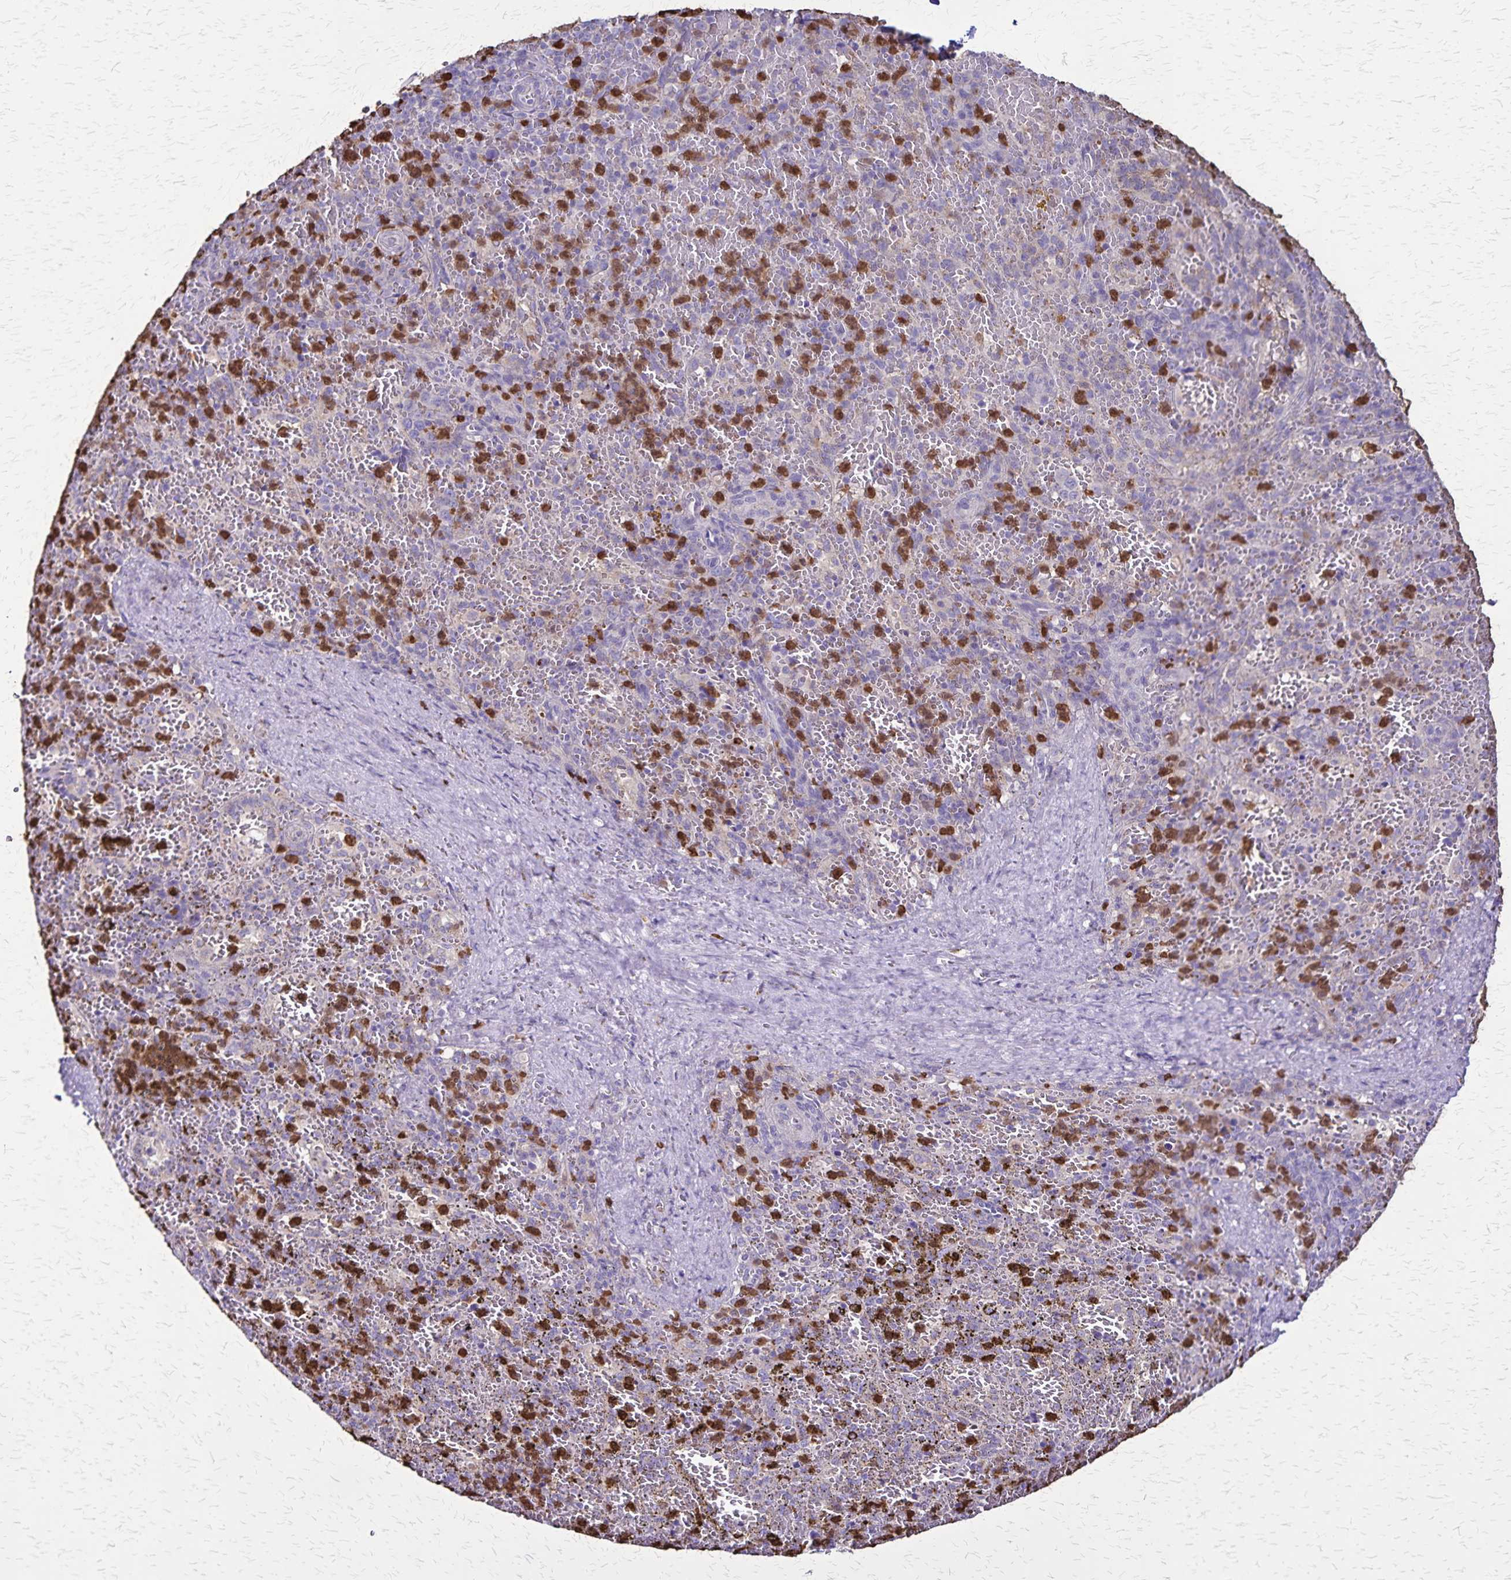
{"staining": {"intensity": "strong", "quantity": "25%-75%", "location": "cytoplasmic/membranous"}, "tissue": "spleen", "cell_type": "Cells in red pulp", "image_type": "normal", "snomed": [{"axis": "morphology", "description": "Normal tissue, NOS"}, {"axis": "topography", "description": "Spleen"}], "caption": "The immunohistochemical stain shows strong cytoplasmic/membranous staining in cells in red pulp of benign spleen.", "gene": "ULBP3", "patient": {"sex": "female", "age": 50}}